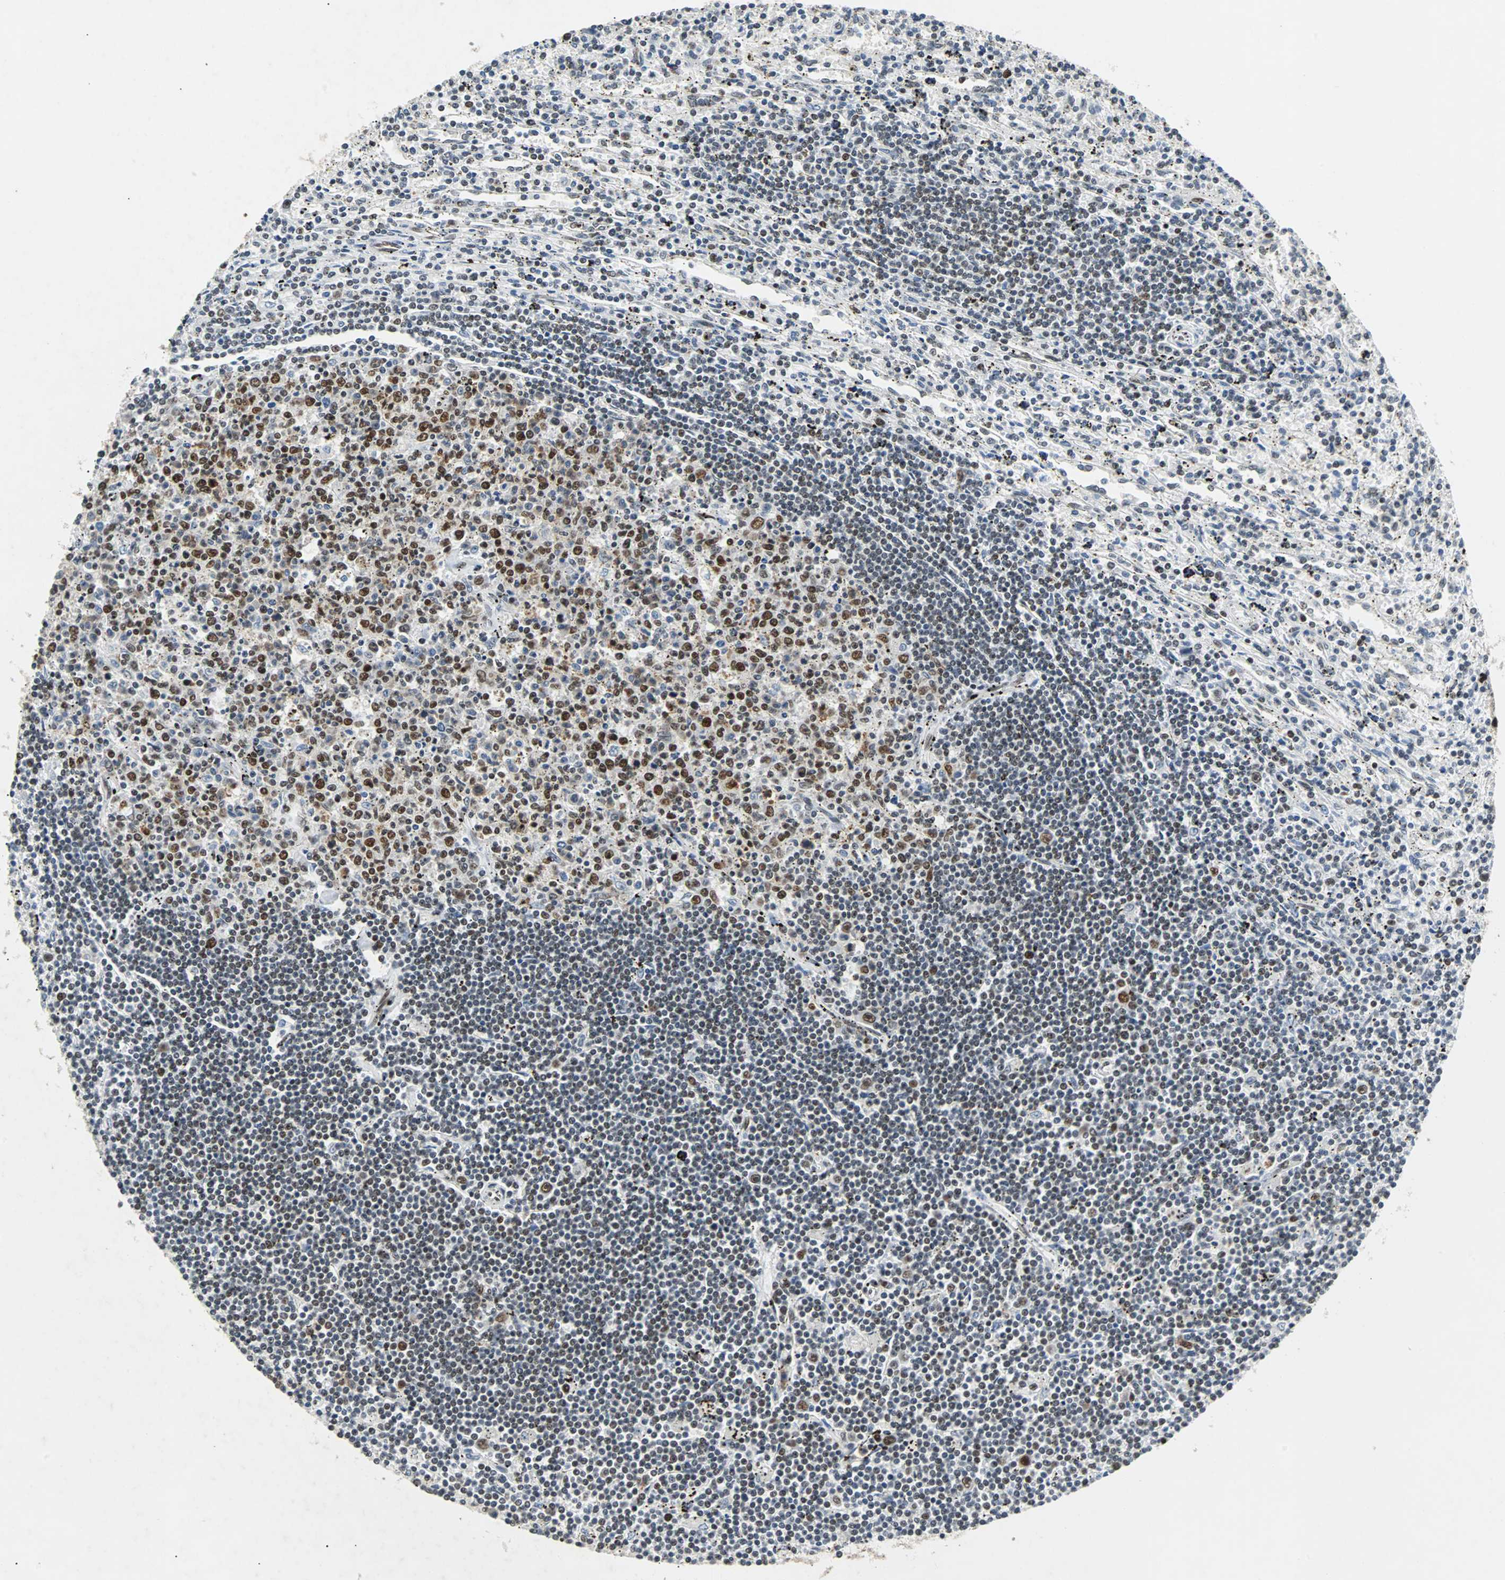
{"staining": {"intensity": "moderate", "quantity": "25%-75%", "location": "nuclear"}, "tissue": "lymphoma", "cell_type": "Tumor cells", "image_type": "cancer", "snomed": [{"axis": "morphology", "description": "Malignant lymphoma, non-Hodgkin's type, Low grade"}, {"axis": "topography", "description": "Spleen"}], "caption": "Protein staining of lymphoma tissue demonstrates moderate nuclear positivity in about 25%-75% of tumor cells.", "gene": "GATAD2A", "patient": {"sex": "male", "age": 76}}